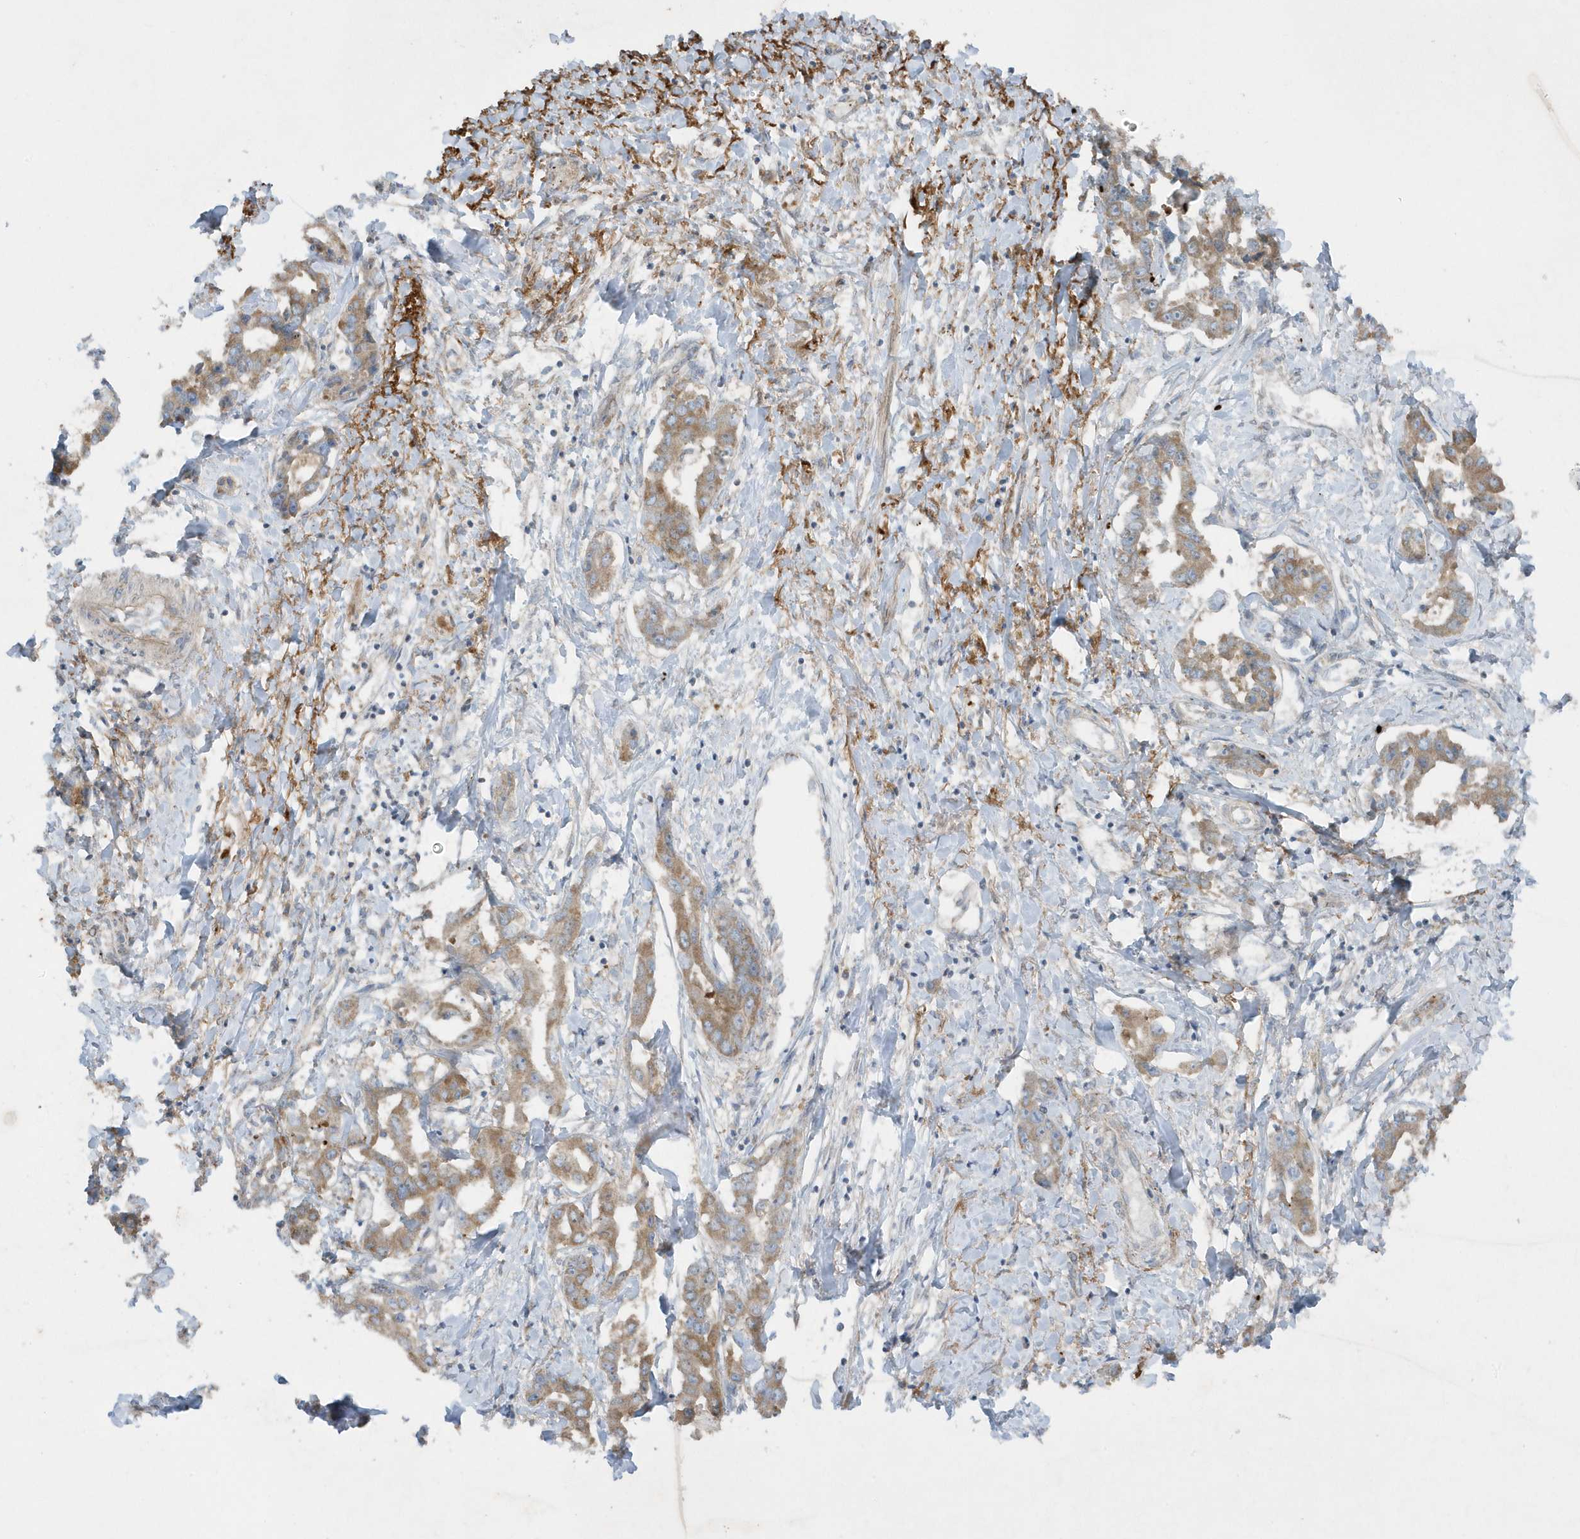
{"staining": {"intensity": "moderate", "quantity": ">75%", "location": "cytoplasmic/membranous"}, "tissue": "liver cancer", "cell_type": "Tumor cells", "image_type": "cancer", "snomed": [{"axis": "morphology", "description": "Cholangiocarcinoma"}, {"axis": "topography", "description": "Liver"}], "caption": "An image of human cholangiocarcinoma (liver) stained for a protein reveals moderate cytoplasmic/membranous brown staining in tumor cells.", "gene": "SLC38A2", "patient": {"sex": "male", "age": 59}}